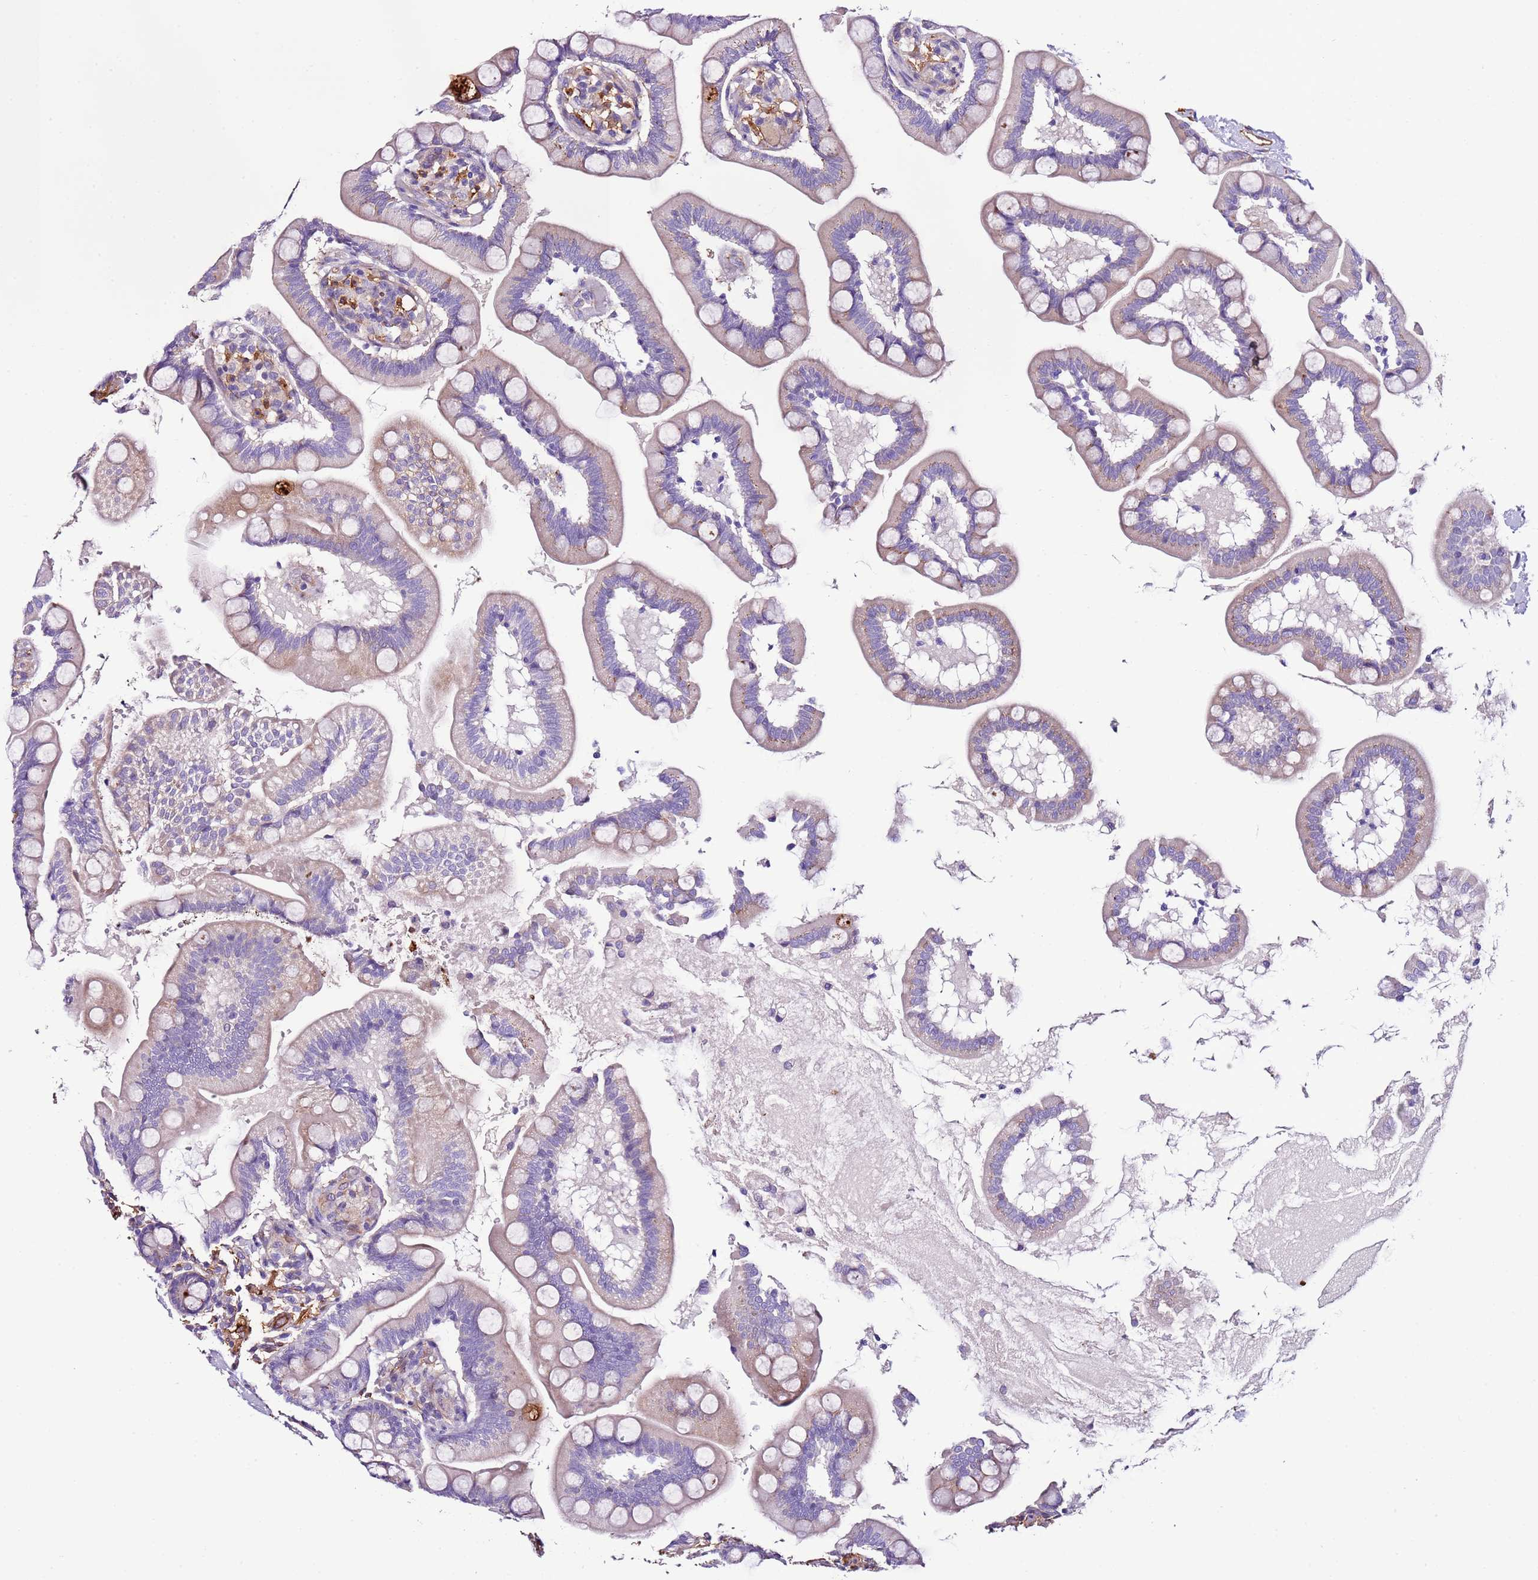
{"staining": {"intensity": "negative", "quantity": "none", "location": "none"}, "tissue": "small intestine", "cell_type": "Glandular cells", "image_type": "normal", "snomed": [{"axis": "morphology", "description": "Normal tissue, NOS"}, {"axis": "topography", "description": "Small intestine"}], "caption": "A high-resolution image shows IHC staining of unremarkable small intestine, which shows no significant staining in glandular cells.", "gene": "FAM174C", "patient": {"sex": "female", "age": 64}}